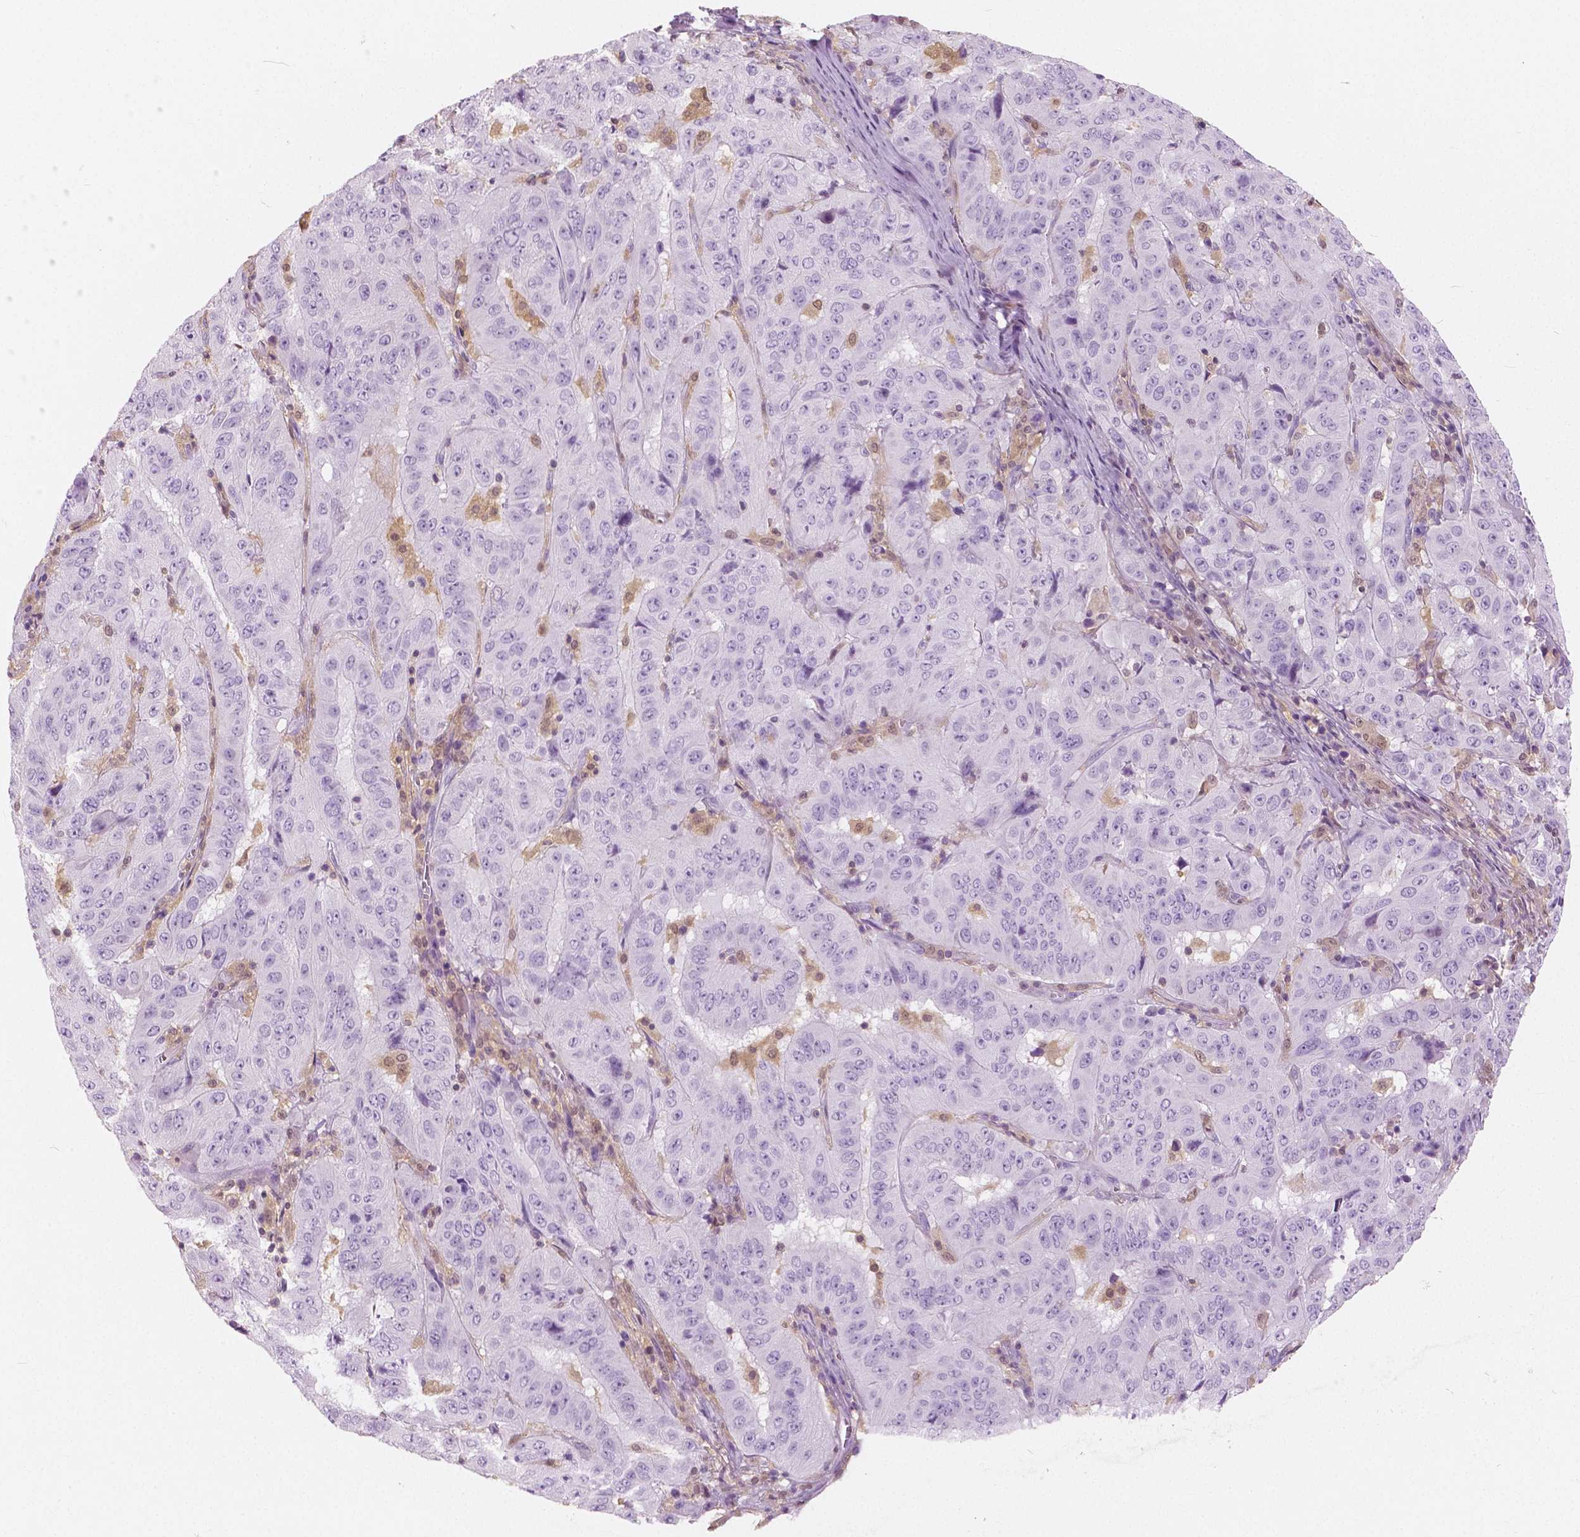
{"staining": {"intensity": "negative", "quantity": "none", "location": "none"}, "tissue": "pancreatic cancer", "cell_type": "Tumor cells", "image_type": "cancer", "snomed": [{"axis": "morphology", "description": "Adenocarcinoma, NOS"}, {"axis": "topography", "description": "Pancreas"}], "caption": "Pancreatic adenocarcinoma stained for a protein using immunohistochemistry displays no expression tumor cells.", "gene": "GALM", "patient": {"sex": "male", "age": 63}}